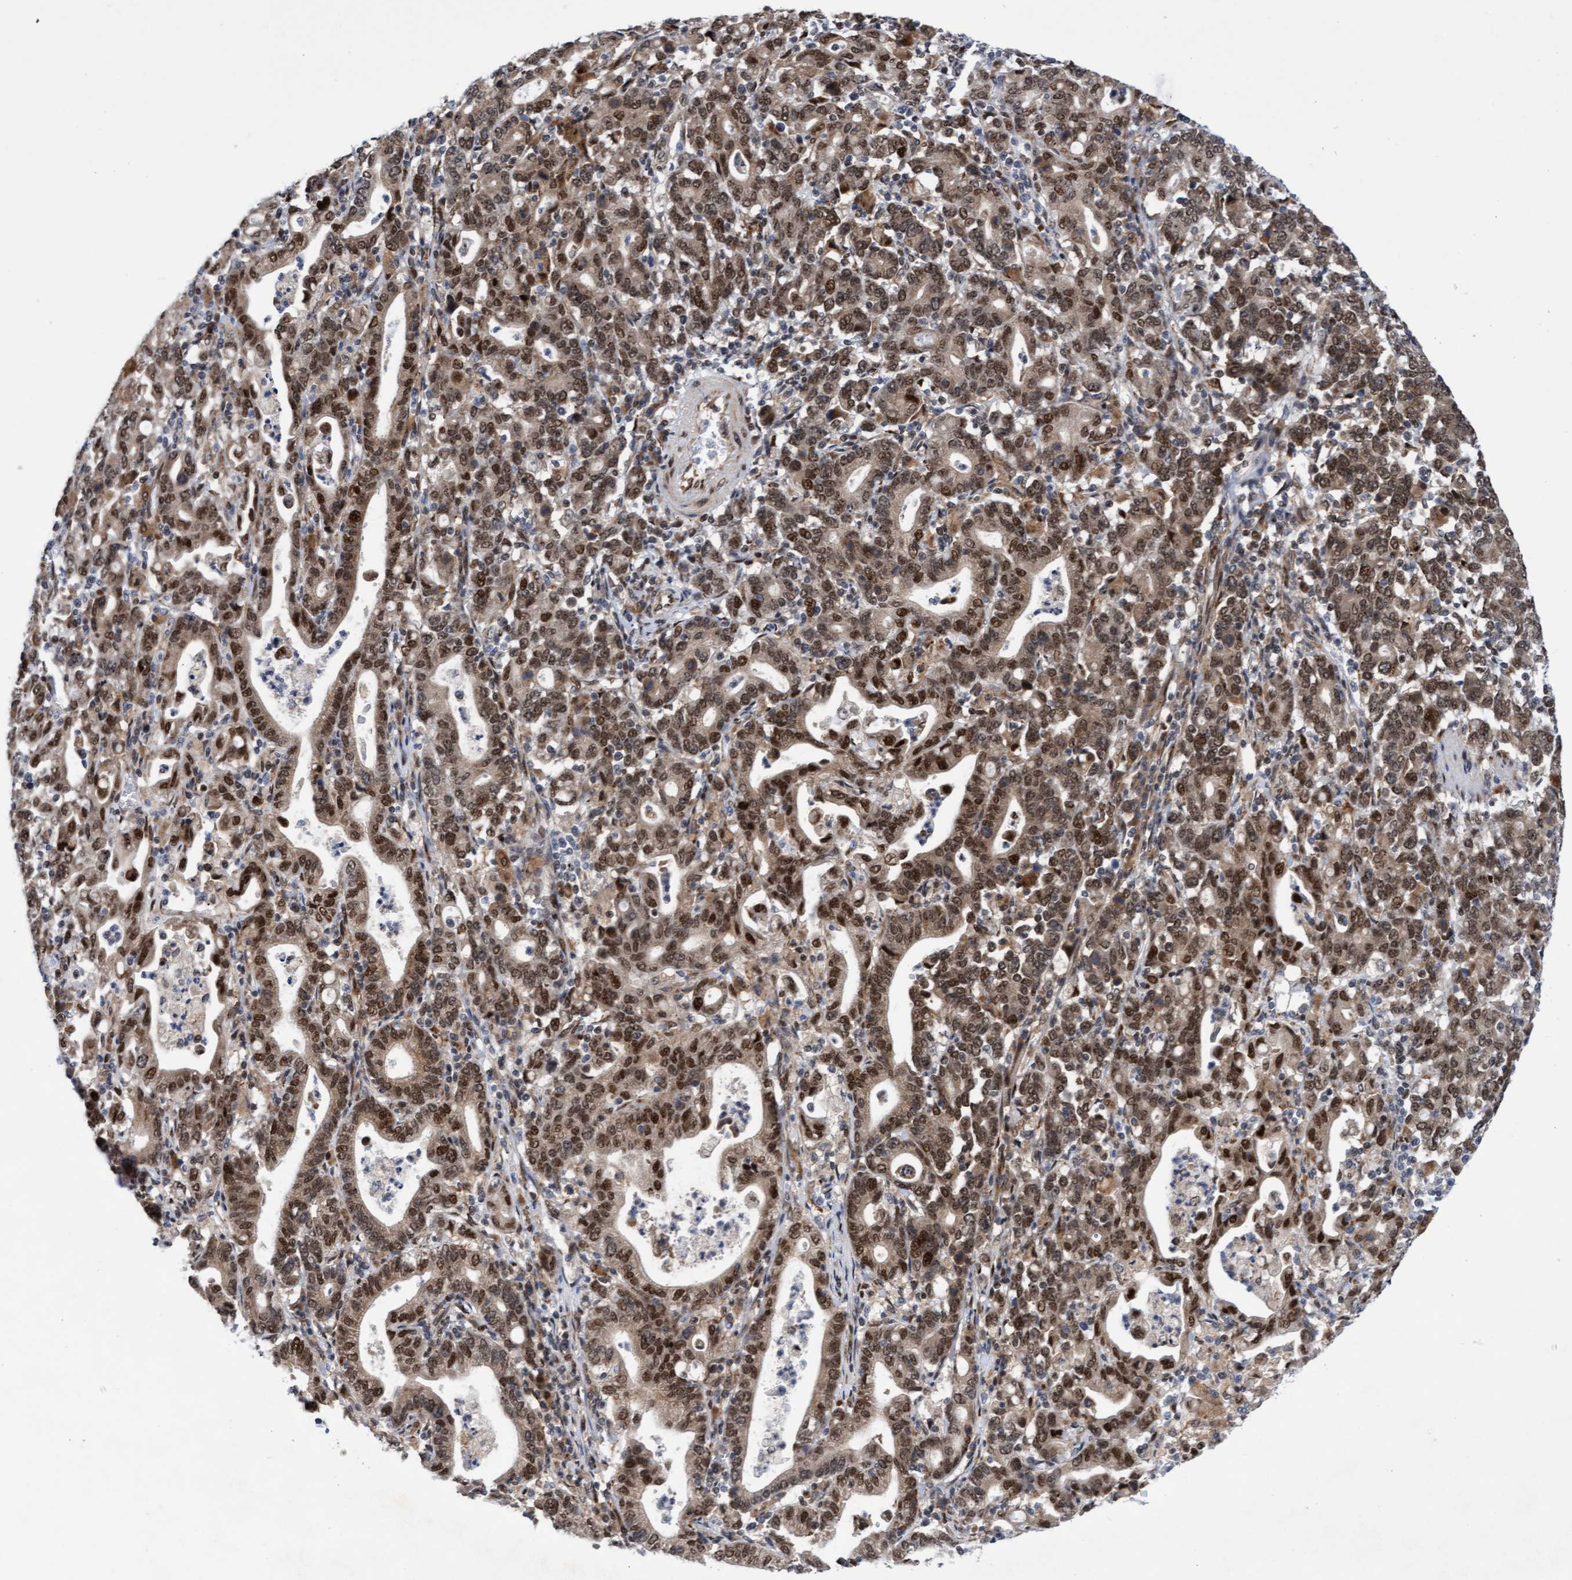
{"staining": {"intensity": "strong", "quantity": ">75%", "location": "cytoplasmic/membranous,nuclear"}, "tissue": "stomach cancer", "cell_type": "Tumor cells", "image_type": "cancer", "snomed": [{"axis": "morphology", "description": "Adenocarcinoma, NOS"}, {"axis": "topography", "description": "Stomach, upper"}], "caption": "Human stomach cancer (adenocarcinoma) stained for a protein (brown) demonstrates strong cytoplasmic/membranous and nuclear positive positivity in about >75% of tumor cells.", "gene": "TANC2", "patient": {"sex": "male", "age": 69}}